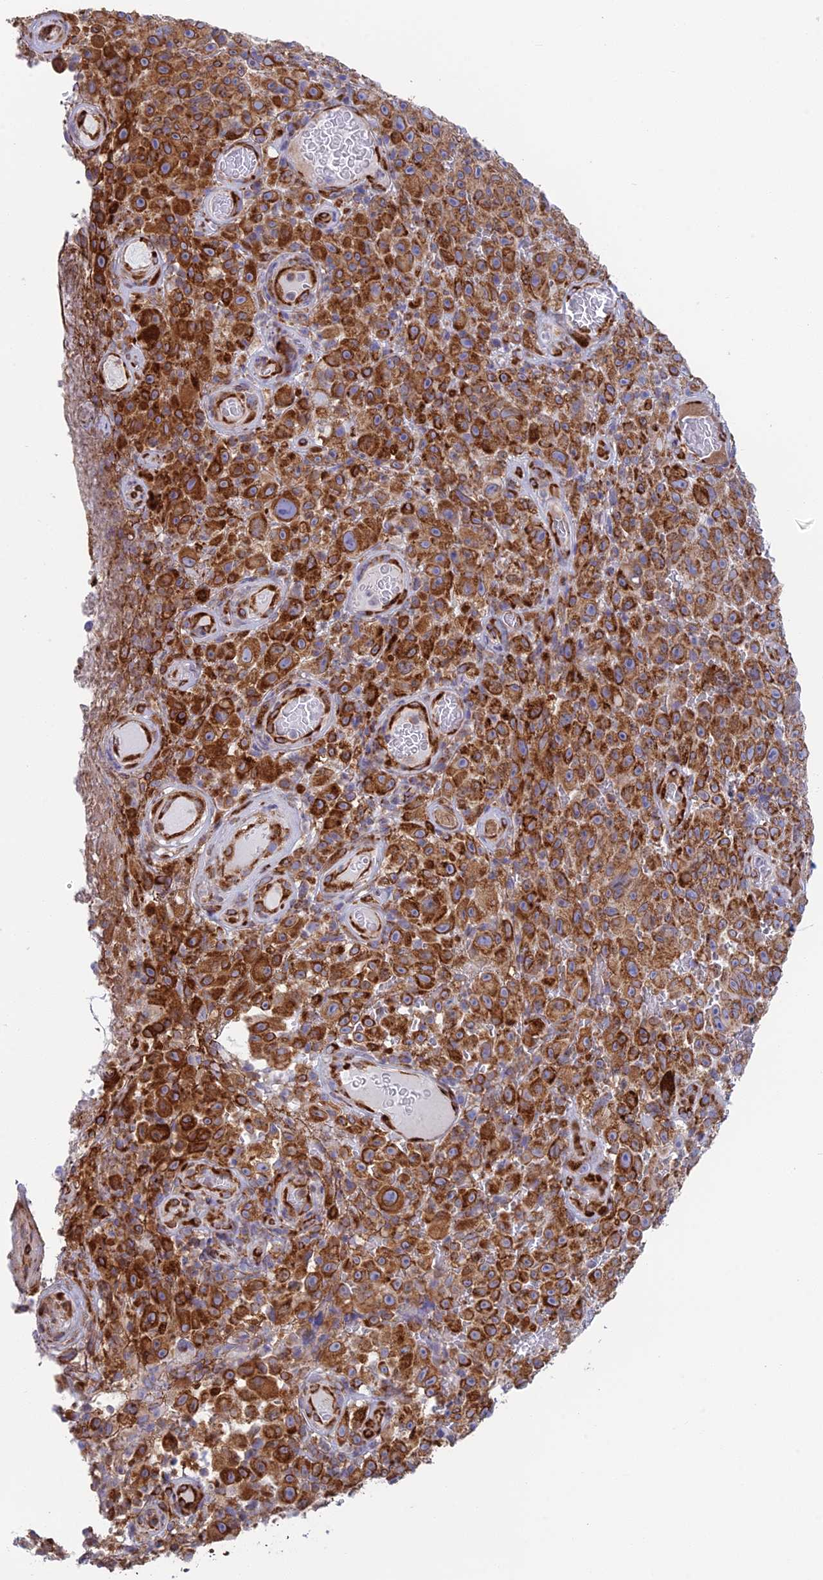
{"staining": {"intensity": "strong", "quantity": ">75%", "location": "cytoplasmic/membranous"}, "tissue": "melanoma", "cell_type": "Tumor cells", "image_type": "cancer", "snomed": [{"axis": "morphology", "description": "Malignant melanoma, NOS"}, {"axis": "topography", "description": "Skin"}], "caption": "Melanoma tissue demonstrates strong cytoplasmic/membranous staining in about >75% of tumor cells, visualized by immunohistochemistry.", "gene": "CCDC69", "patient": {"sex": "female", "age": 82}}